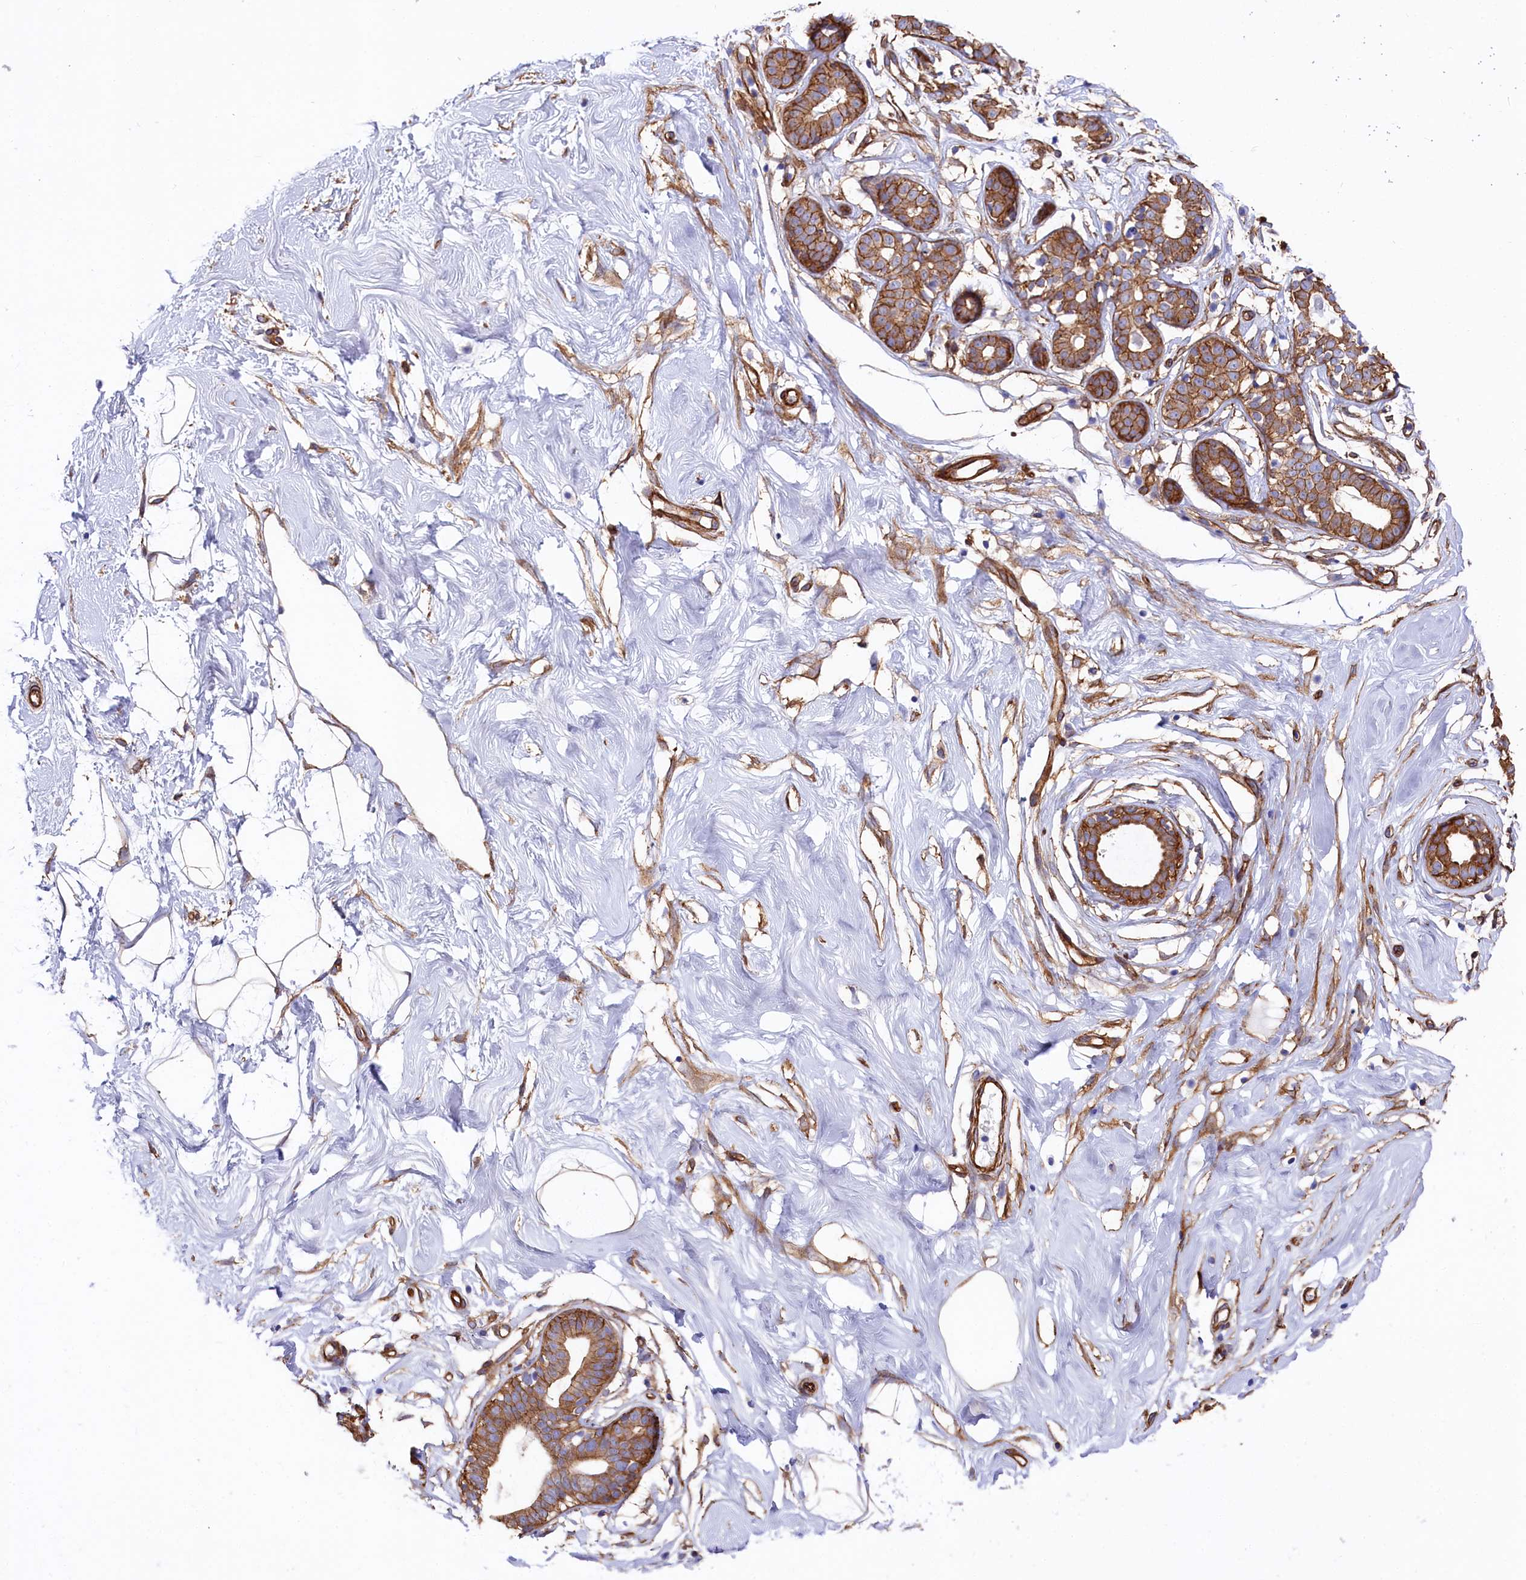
{"staining": {"intensity": "weak", "quantity": "<25%", "location": "cytoplasmic/membranous"}, "tissue": "breast", "cell_type": "Adipocytes", "image_type": "normal", "snomed": [{"axis": "morphology", "description": "Normal tissue, NOS"}, {"axis": "morphology", "description": "Adenoma, NOS"}, {"axis": "topography", "description": "Breast"}], "caption": "Adipocytes show no significant protein expression in unremarkable breast. (DAB (3,3'-diaminobenzidine) immunohistochemistry visualized using brightfield microscopy, high magnification).", "gene": "TNKS1BP1", "patient": {"sex": "female", "age": 23}}